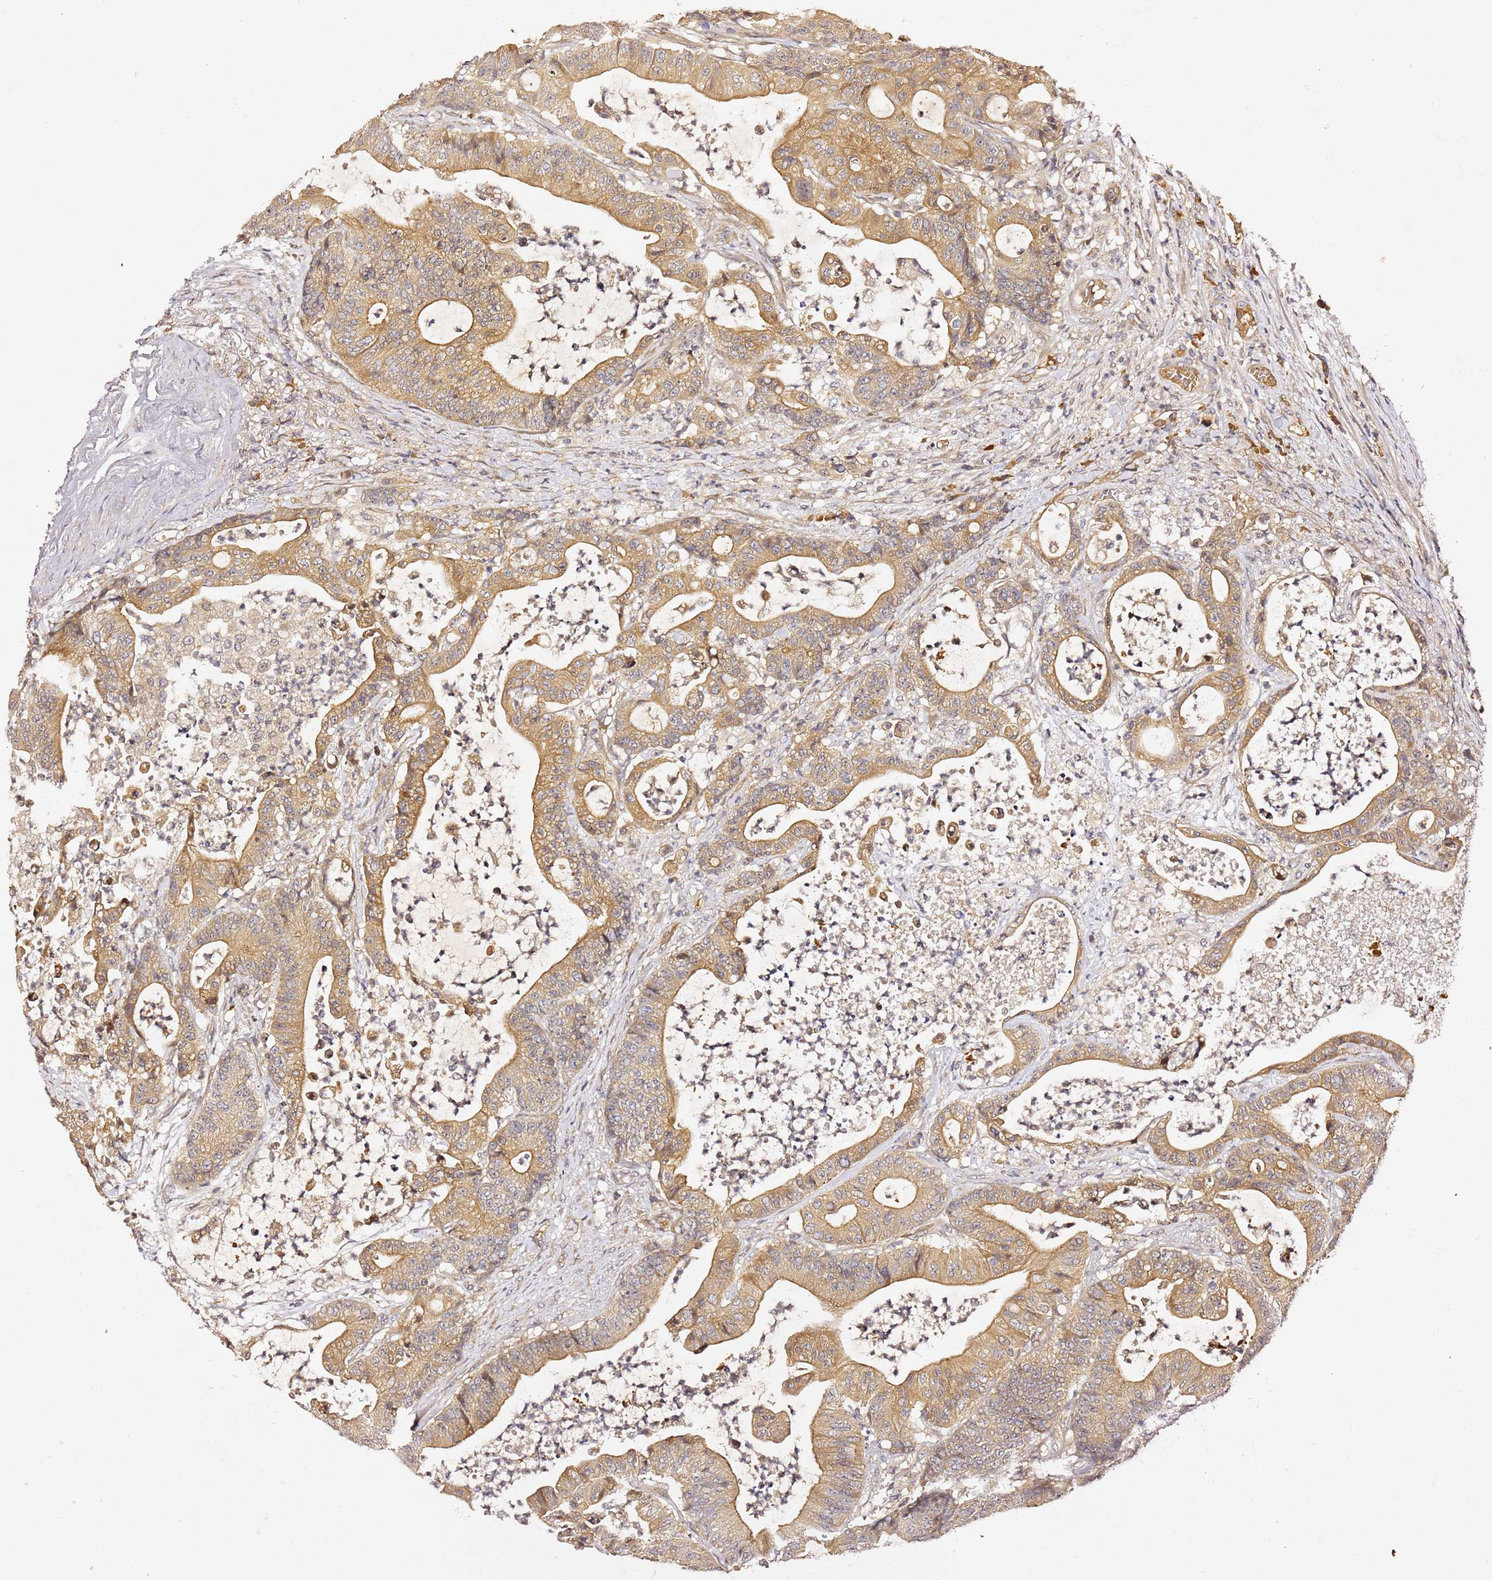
{"staining": {"intensity": "moderate", "quantity": ">75%", "location": "cytoplasmic/membranous"}, "tissue": "colorectal cancer", "cell_type": "Tumor cells", "image_type": "cancer", "snomed": [{"axis": "morphology", "description": "Adenocarcinoma, NOS"}, {"axis": "topography", "description": "Colon"}], "caption": "The micrograph shows a brown stain indicating the presence of a protein in the cytoplasmic/membranous of tumor cells in colorectal cancer (adenocarcinoma).", "gene": "OSBPL2", "patient": {"sex": "female", "age": 84}}